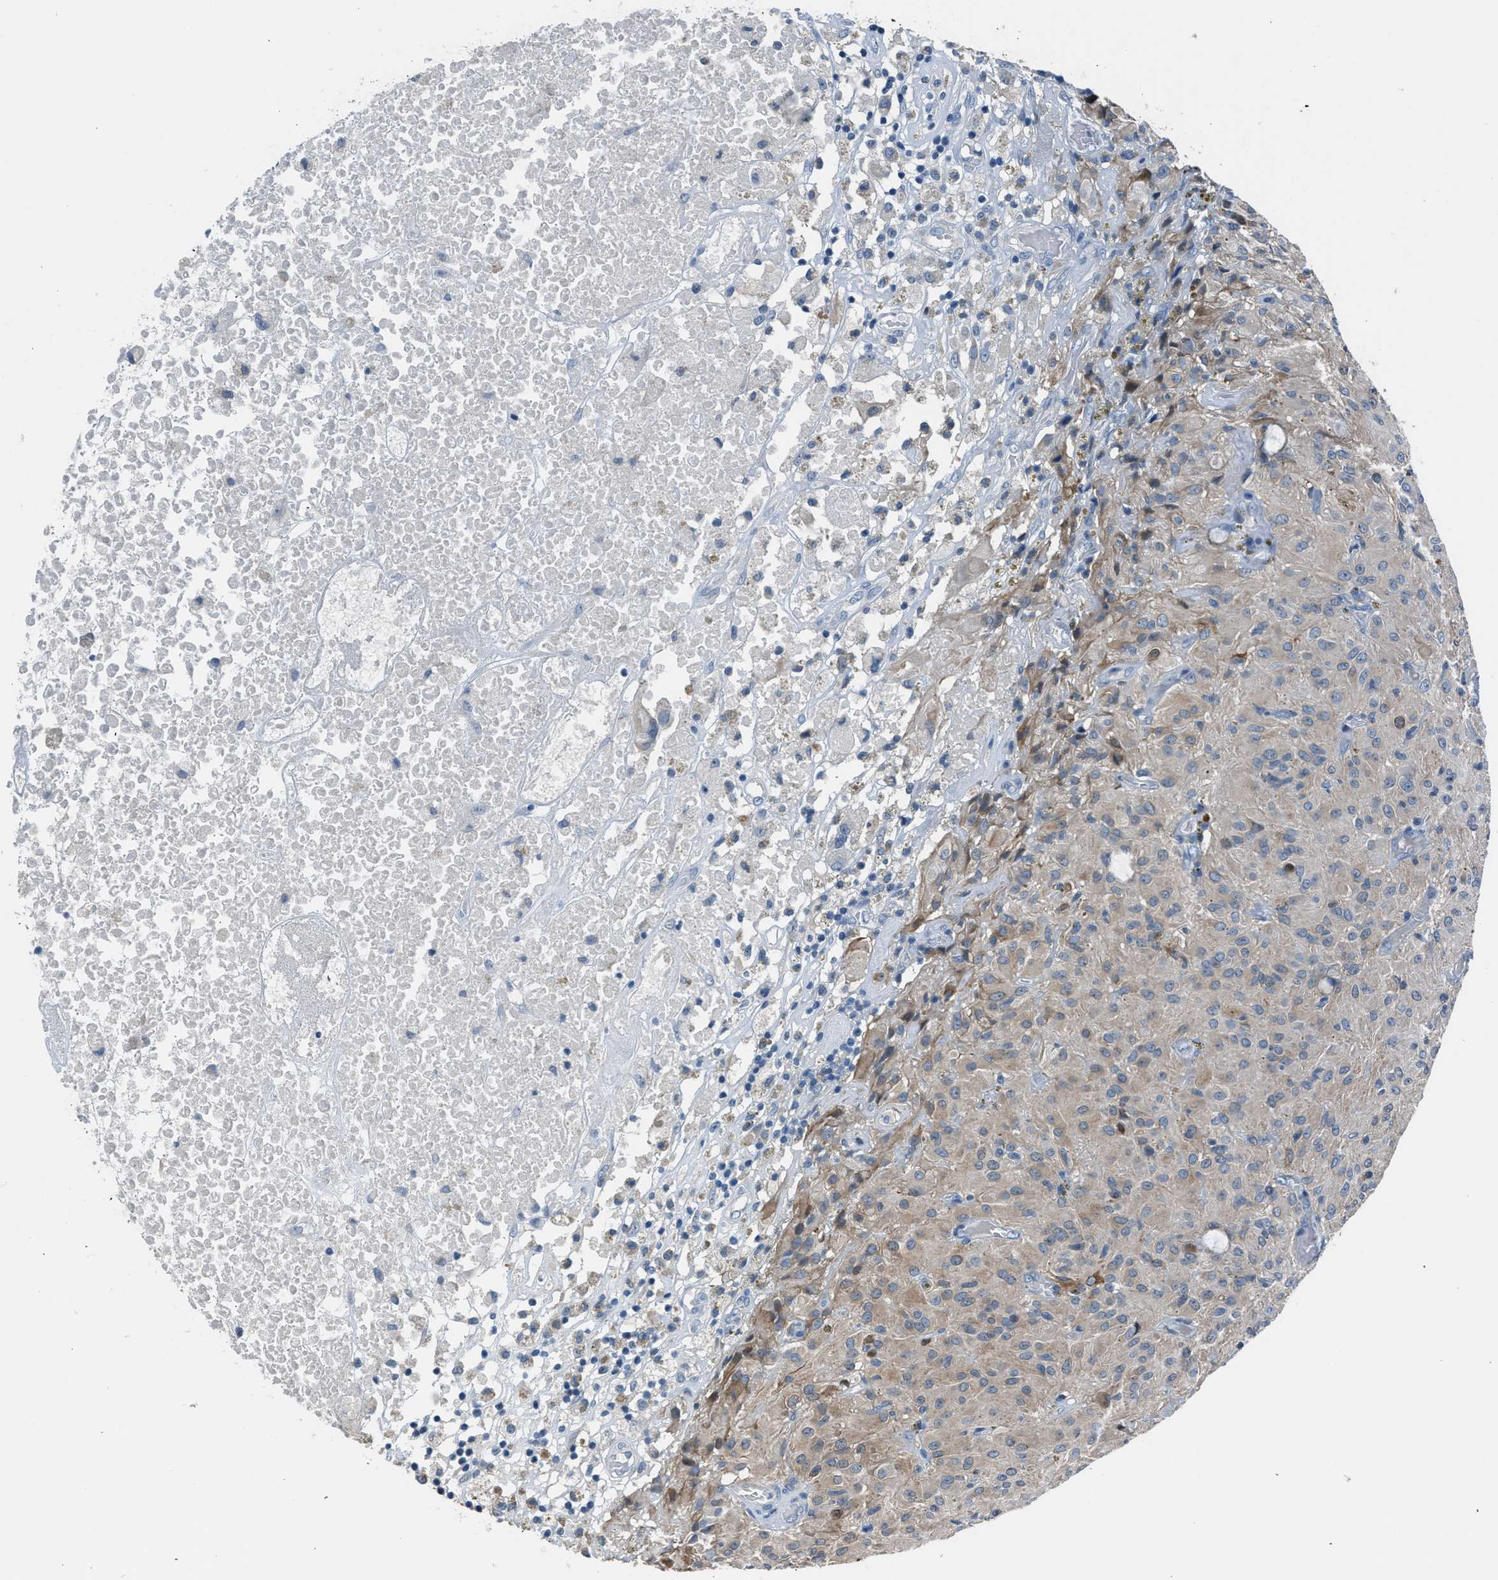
{"staining": {"intensity": "weak", "quantity": "25%-75%", "location": "cytoplasmic/membranous"}, "tissue": "glioma", "cell_type": "Tumor cells", "image_type": "cancer", "snomed": [{"axis": "morphology", "description": "Glioma, malignant, High grade"}, {"axis": "topography", "description": "Brain"}], "caption": "A low amount of weak cytoplasmic/membranous expression is present in approximately 25%-75% of tumor cells in glioma tissue.", "gene": "RNF41", "patient": {"sex": "female", "age": 59}}